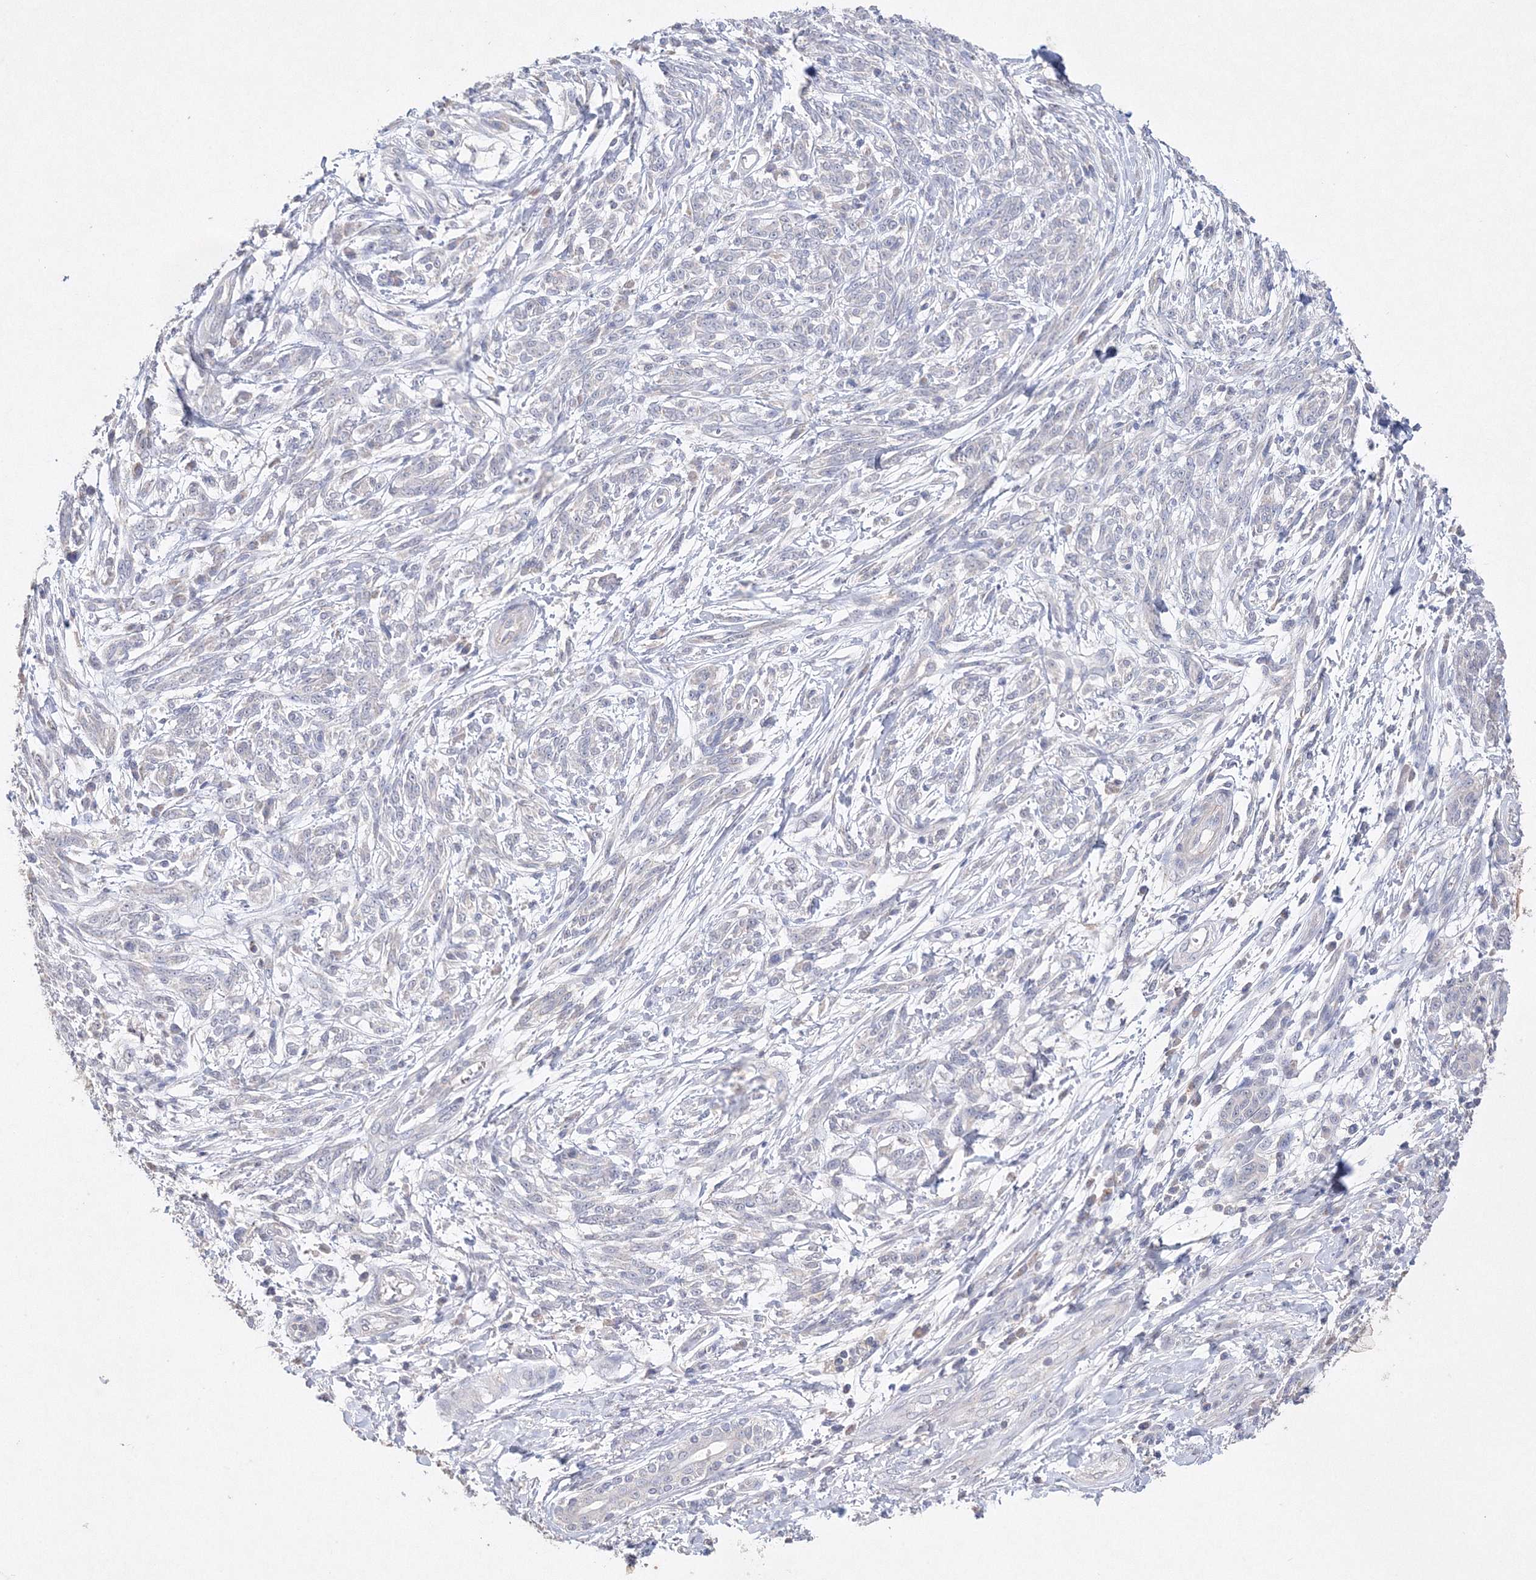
{"staining": {"intensity": "negative", "quantity": "none", "location": "none"}, "tissue": "melanoma", "cell_type": "Tumor cells", "image_type": "cancer", "snomed": [{"axis": "morphology", "description": "Malignant melanoma, NOS"}, {"axis": "topography", "description": "Skin"}], "caption": "High magnification brightfield microscopy of malignant melanoma stained with DAB (brown) and counterstained with hematoxylin (blue): tumor cells show no significant expression. Nuclei are stained in blue.", "gene": "GLS", "patient": {"sex": "male", "age": 49}}